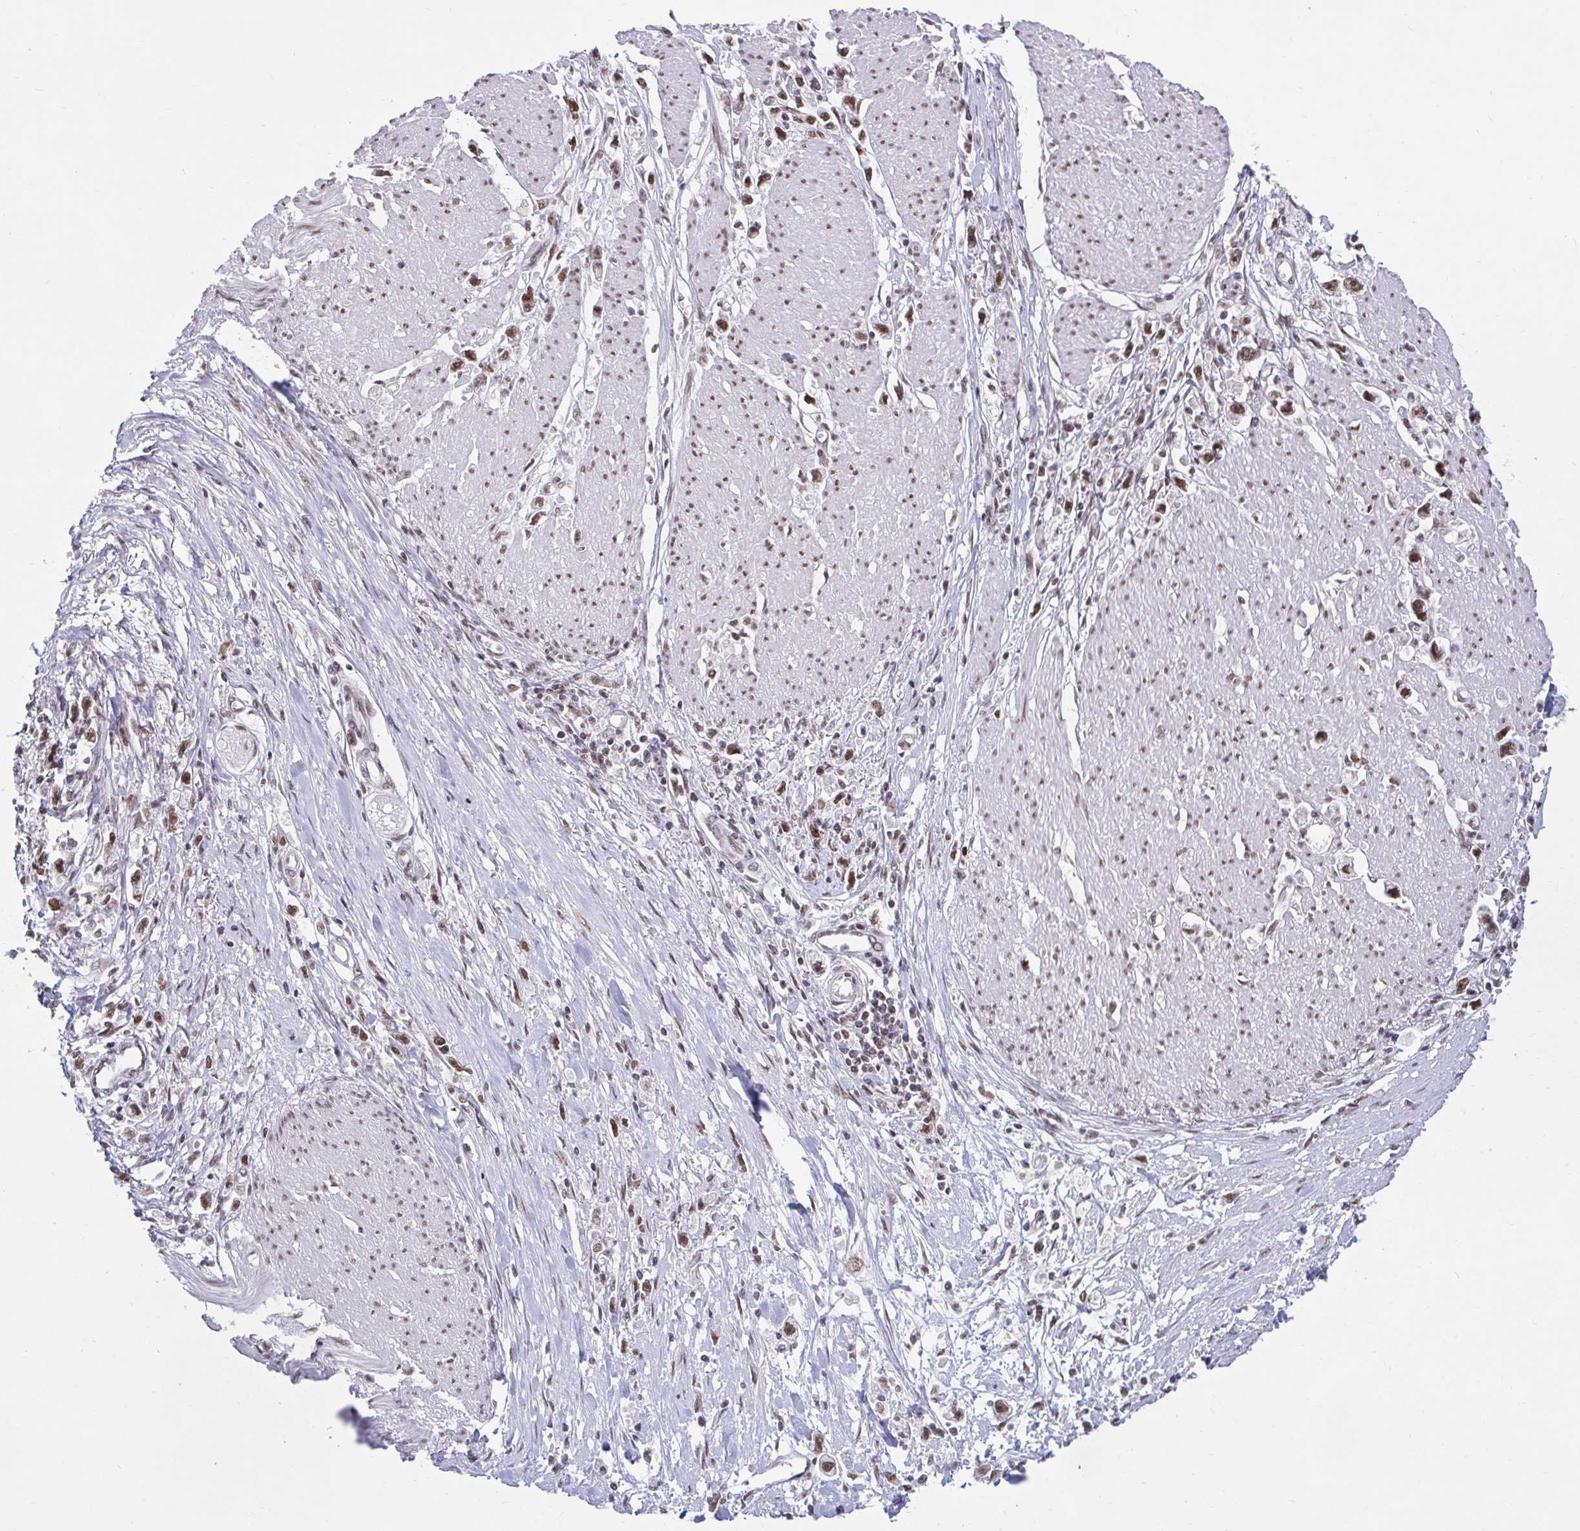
{"staining": {"intensity": "moderate", "quantity": ">75%", "location": "nuclear"}, "tissue": "stomach cancer", "cell_type": "Tumor cells", "image_type": "cancer", "snomed": [{"axis": "morphology", "description": "Adenocarcinoma, NOS"}, {"axis": "topography", "description": "Stomach"}], "caption": "Immunohistochemical staining of stomach adenocarcinoma demonstrates moderate nuclear protein staining in about >75% of tumor cells. The staining was performed using DAB to visualize the protein expression in brown, while the nuclei were stained in blue with hematoxylin (Magnification: 20x).", "gene": "PHF10", "patient": {"sex": "female", "age": 59}}